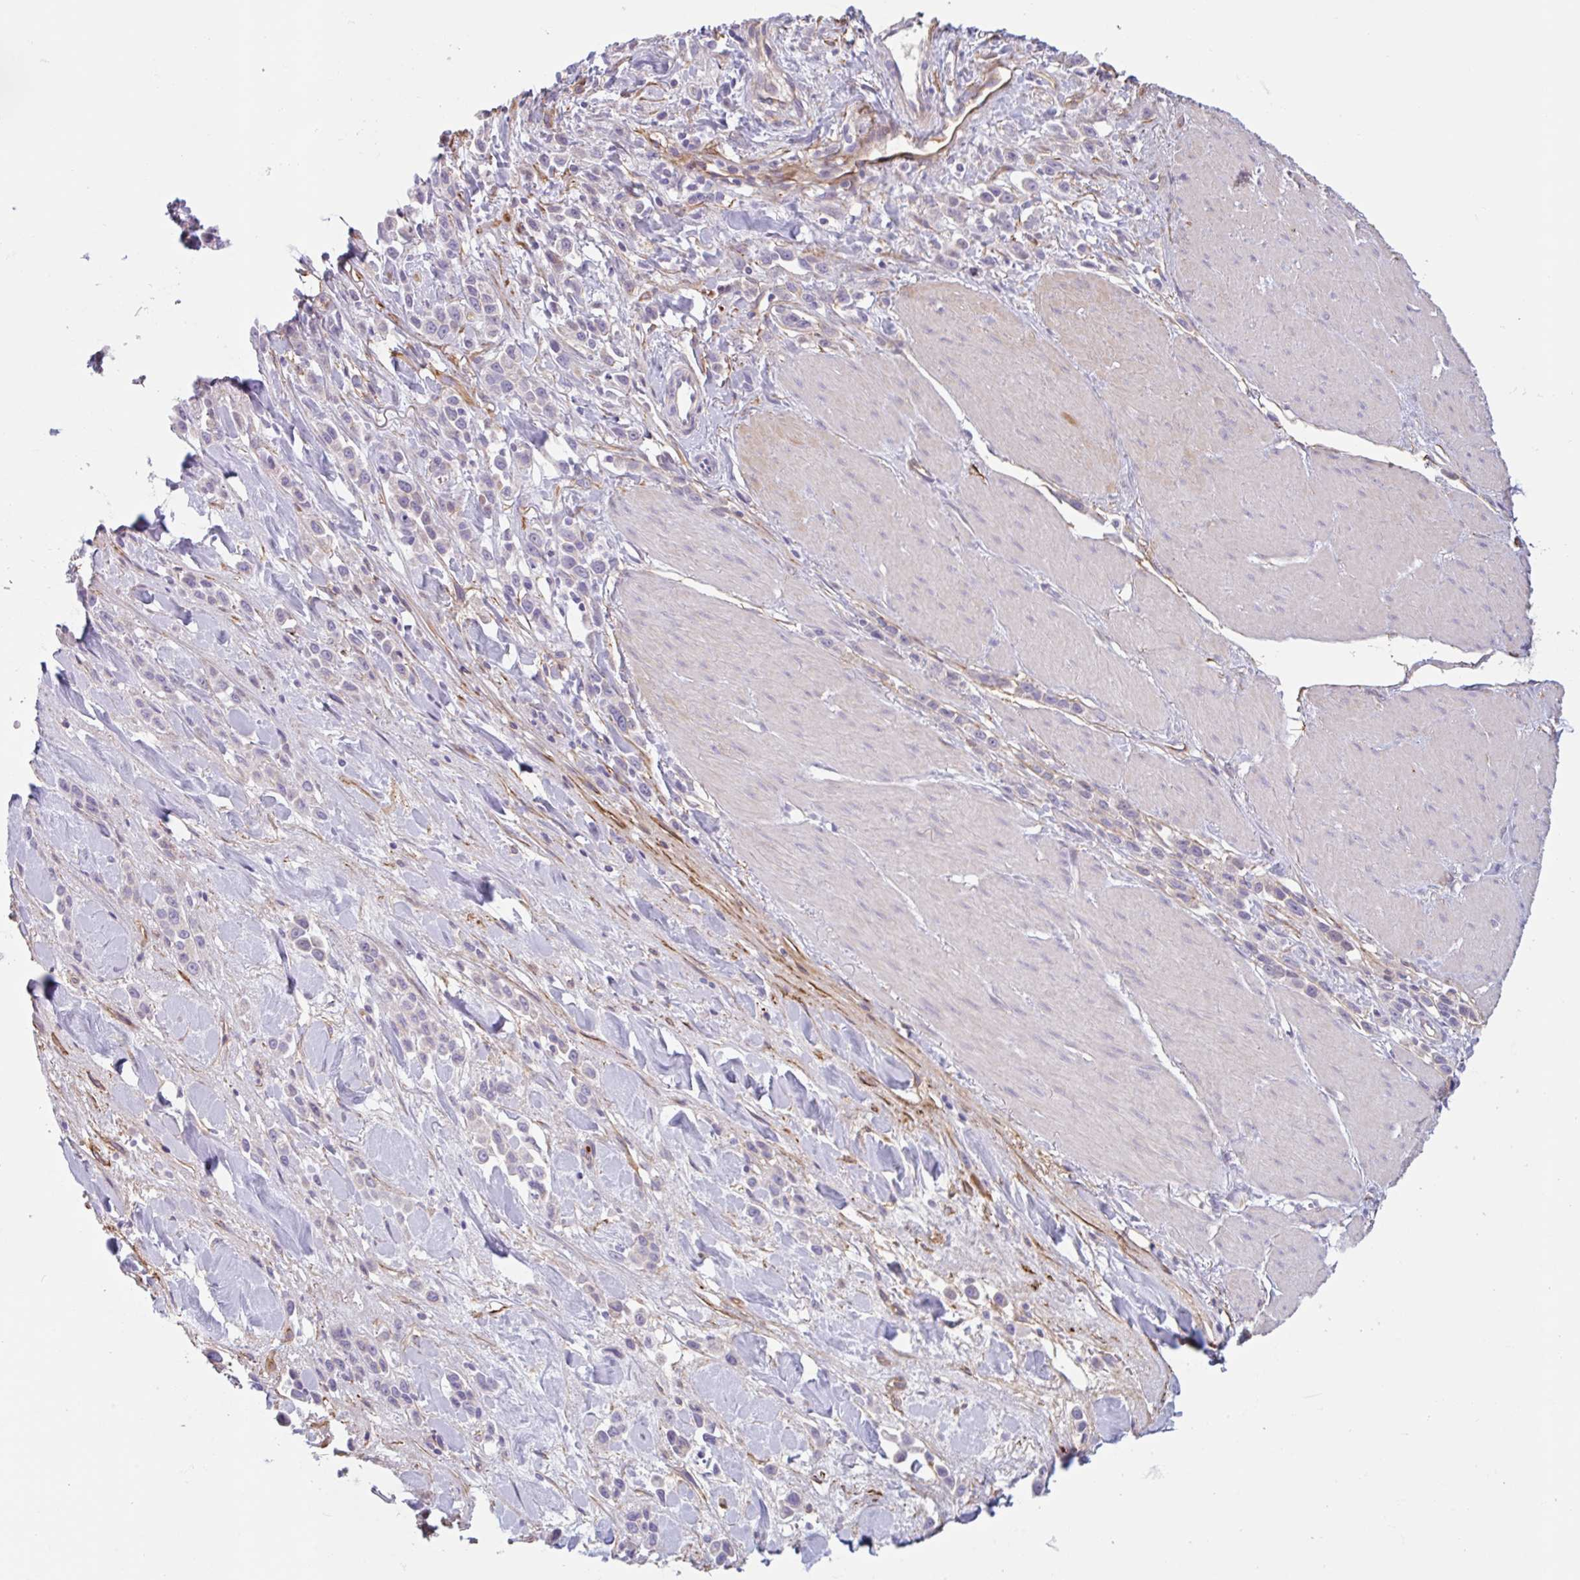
{"staining": {"intensity": "negative", "quantity": "none", "location": "none"}, "tissue": "stomach cancer", "cell_type": "Tumor cells", "image_type": "cancer", "snomed": [{"axis": "morphology", "description": "Adenocarcinoma, NOS"}, {"axis": "topography", "description": "Stomach"}], "caption": "An immunohistochemistry micrograph of stomach cancer (adenocarcinoma) is shown. There is no staining in tumor cells of stomach cancer (adenocarcinoma). (DAB immunohistochemistry (IHC) with hematoxylin counter stain).", "gene": "MYH10", "patient": {"sex": "male", "age": 47}}